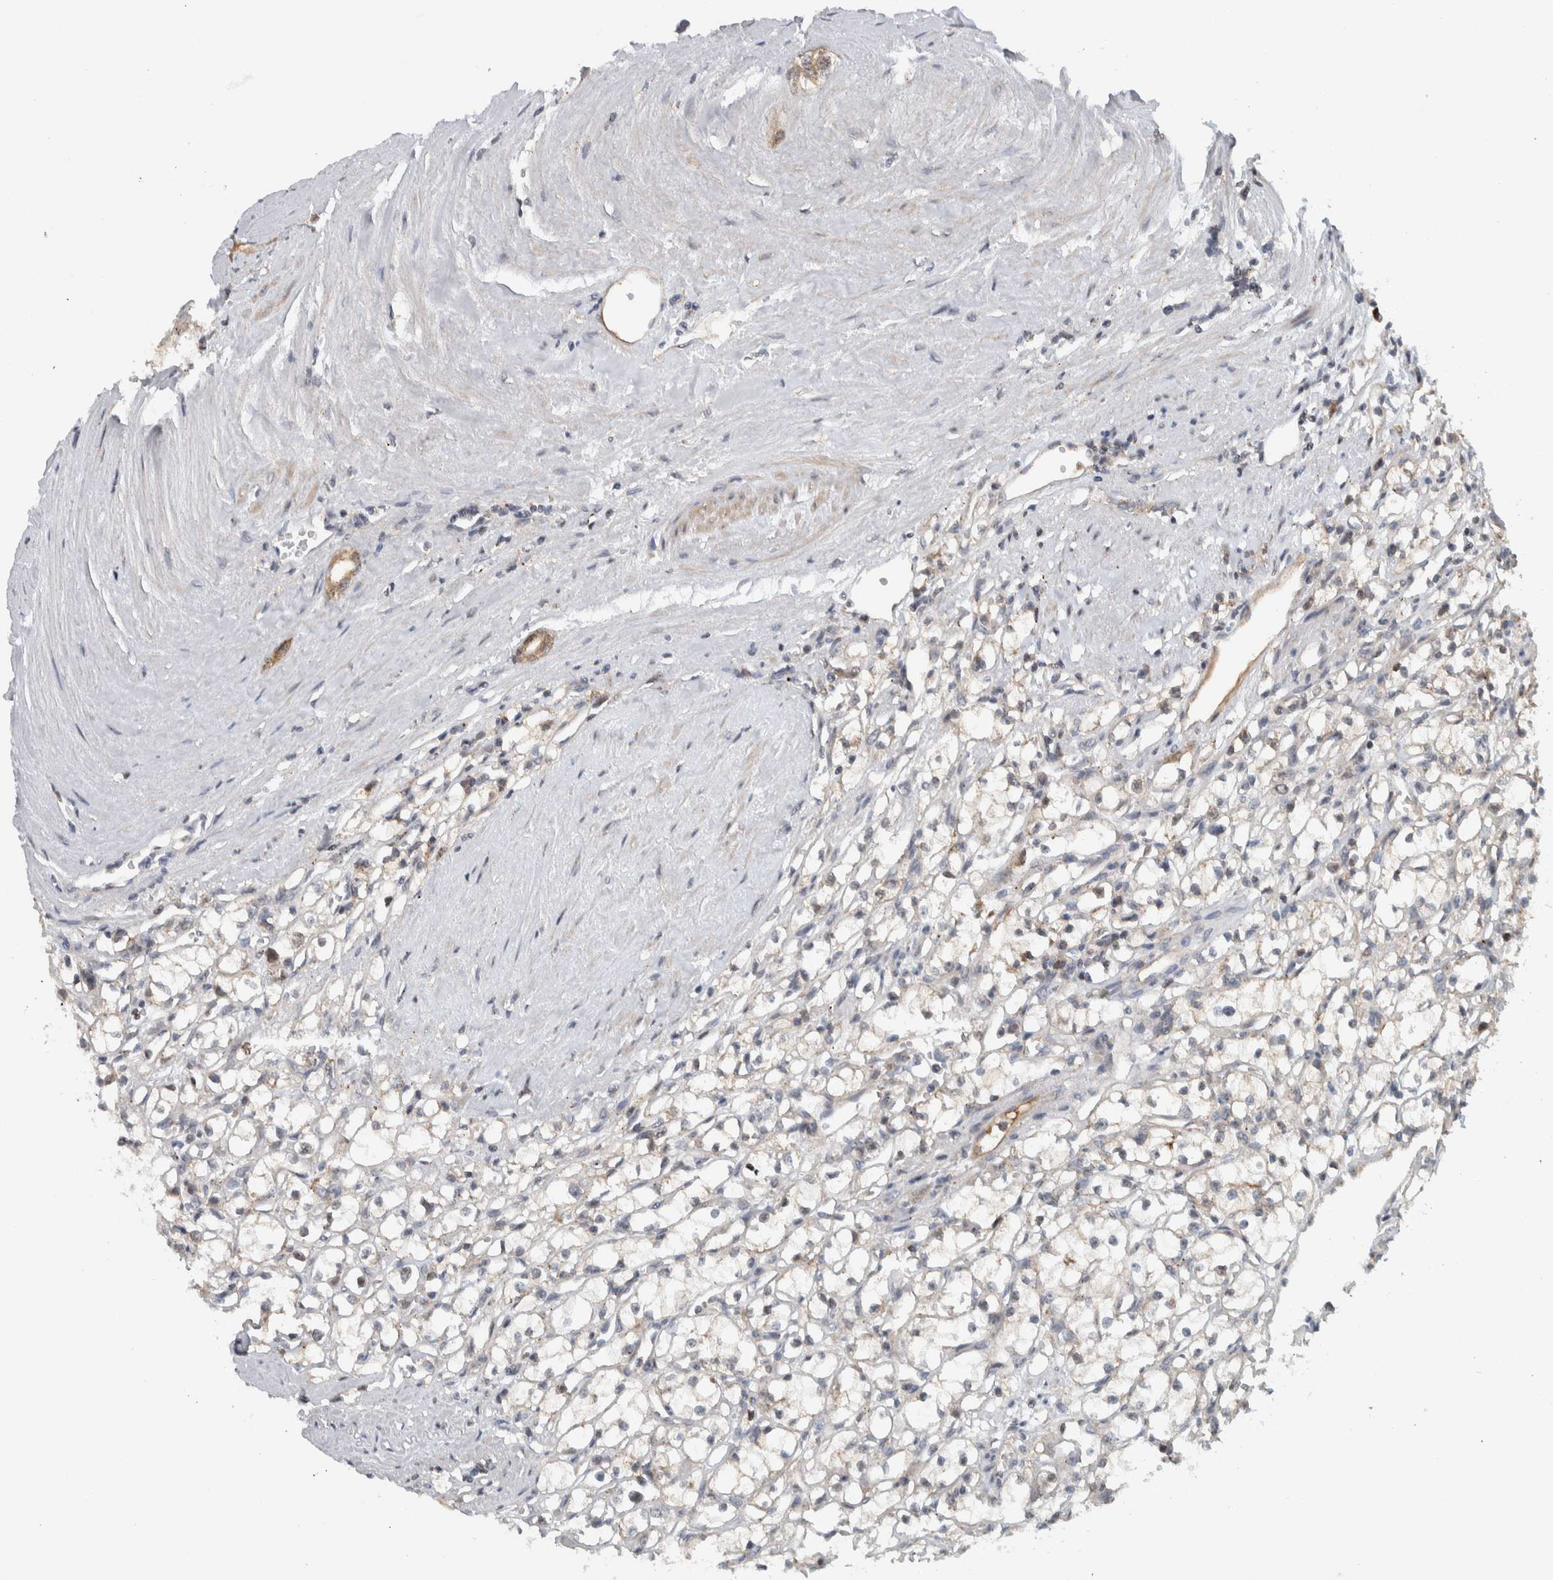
{"staining": {"intensity": "weak", "quantity": "<25%", "location": "cytoplasmic/membranous"}, "tissue": "renal cancer", "cell_type": "Tumor cells", "image_type": "cancer", "snomed": [{"axis": "morphology", "description": "Adenocarcinoma, NOS"}, {"axis": "topography", "description": "Kidney"}], "caption": "IHC of renal cancer (adenocarcinoma) exhibits no expression in tumor cells.", "gene": "MSL1", "patient": {"sex": "male", "age": 56}}